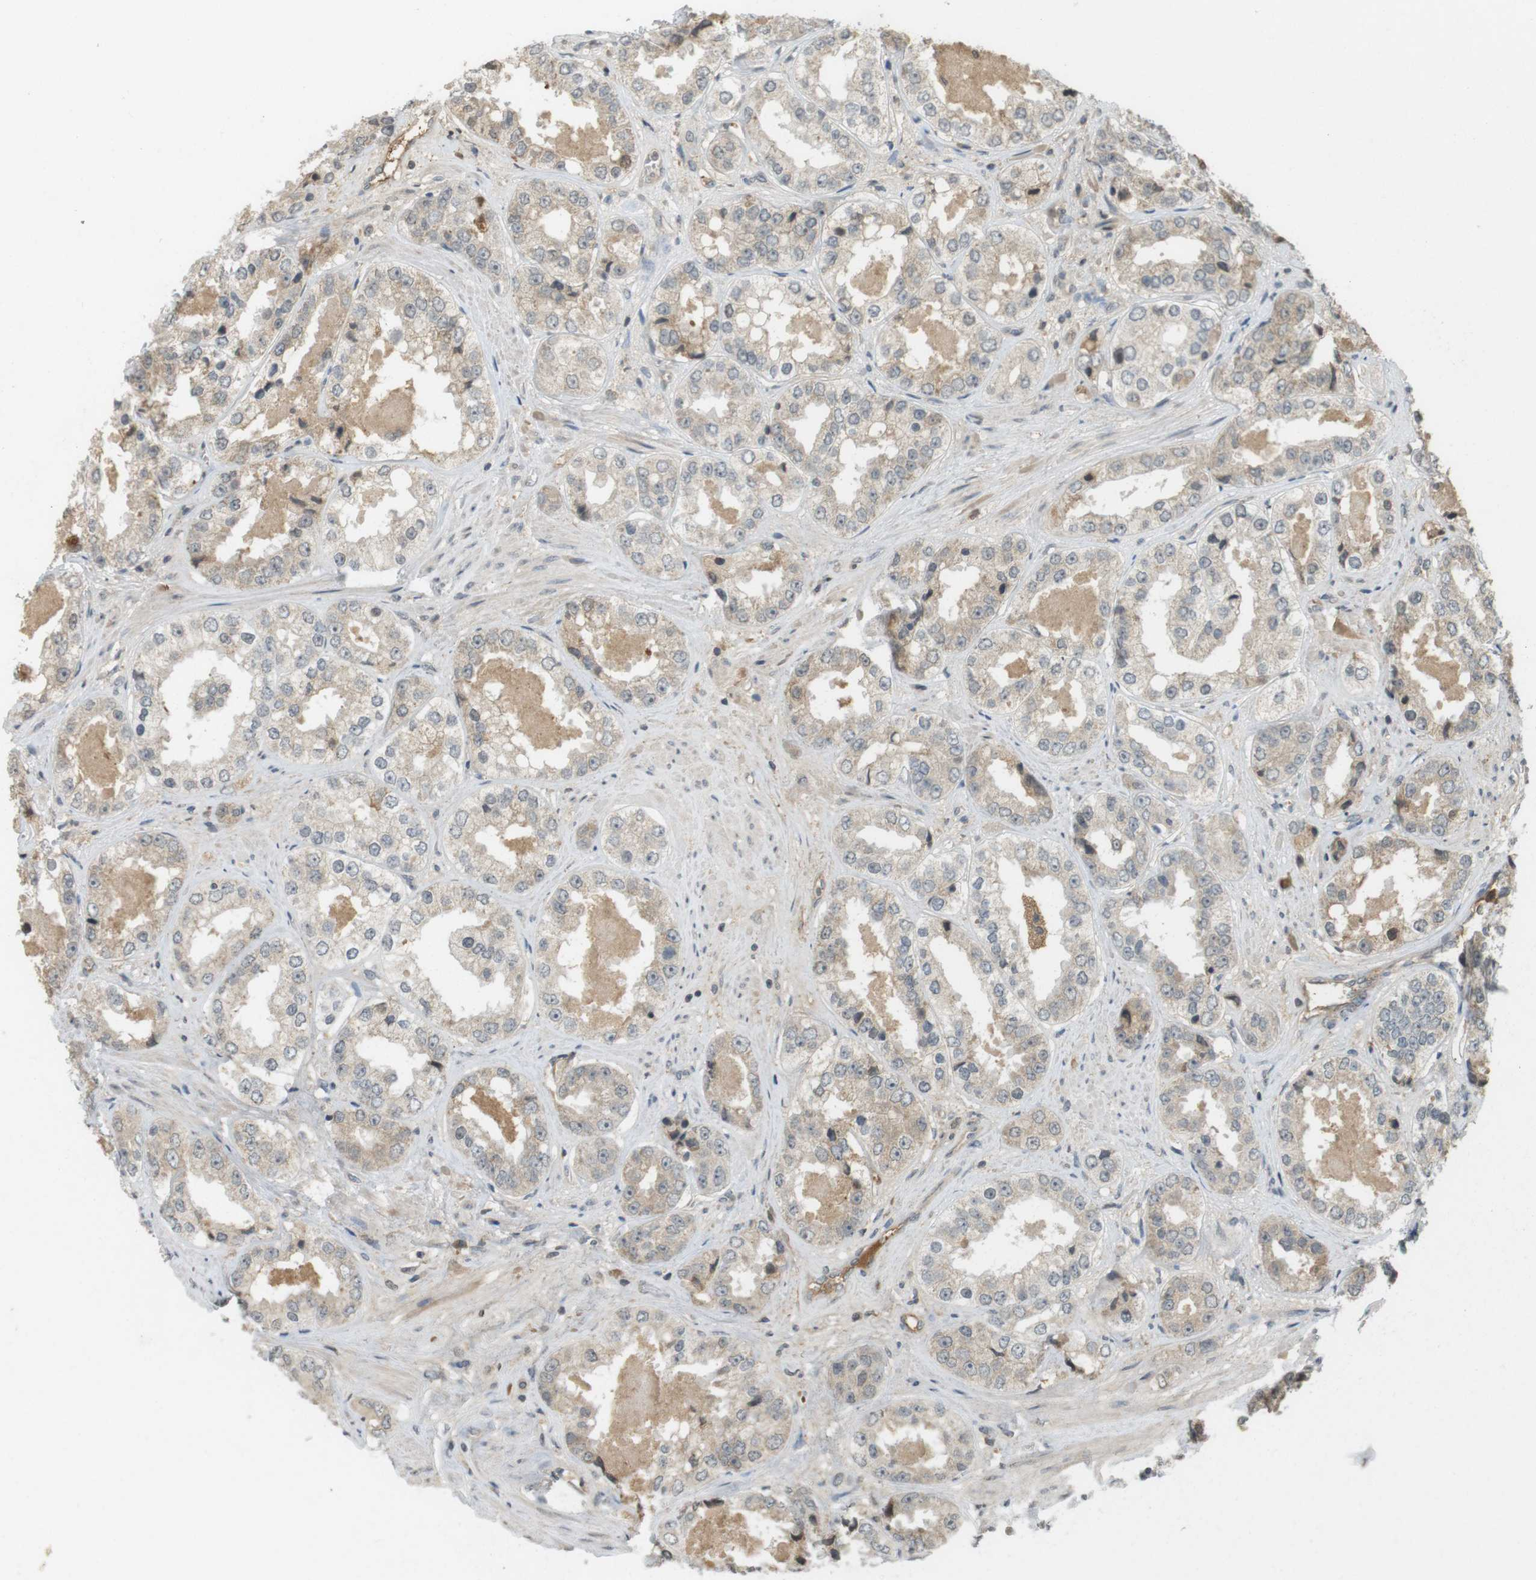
{"staining": {"intensity": "weak", "quantity": "<25%", "location": "cytoplasmic/membranous"}, "tissue": "prostate cancer", "cell_type": "Tumor cells", "image_type": "cancer", "snomed": [{"axis": "morphology", "description": "Adenocarcinoma, High grade"}, {"axis": "topography", "description": "Prostate"}], "caption": "The IHC micrograph has no significant expression in tumor cells of prostate adenocarcinoma (high-grade) tissue.", "gene": "SRR", "patient": {"sex": "male", "age": 61}}